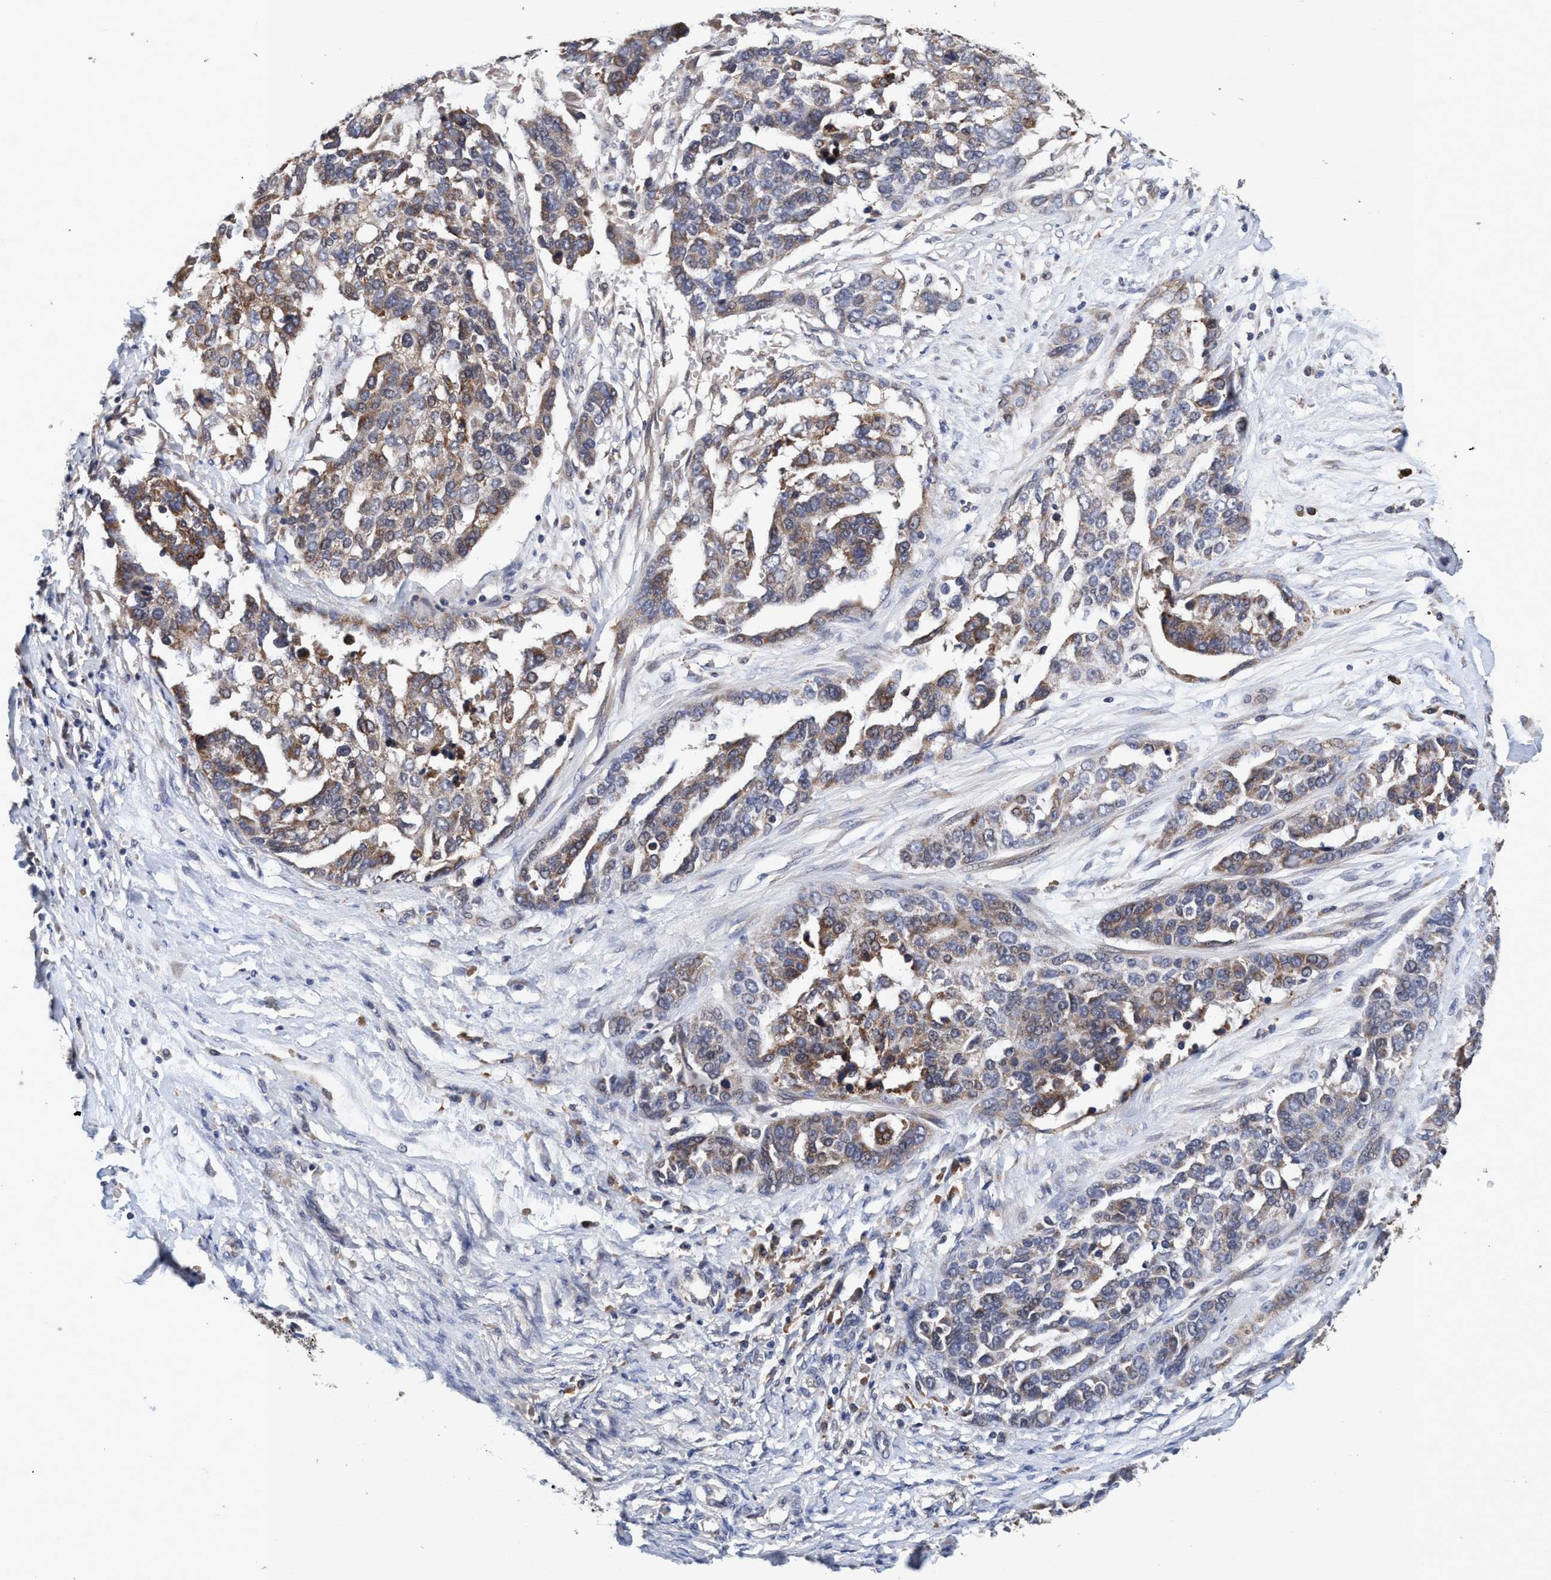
{"staining": {"intensity": "weak", "quantity": "25%-75%", "location": "cytoplasmic/membranous"}, "tissue": "ovarian cancer", "cell_type": "Tumor cells", "image_type": "cancer", "snomed": [{"axis": "morphology", "description": "Cystadenocarcinoma, serous, NOS"}, {"axis": "topography", "description": "Ovary"}], "caption": "About 25%-75% of tumor cells in ovarian cancer reveal weak cytoplasmic/membranous protein positivity as visualized by brown immunohistochemical staining.", "gene": "CALCOCO2", "patient": {"sex": "female", "age": 44}}